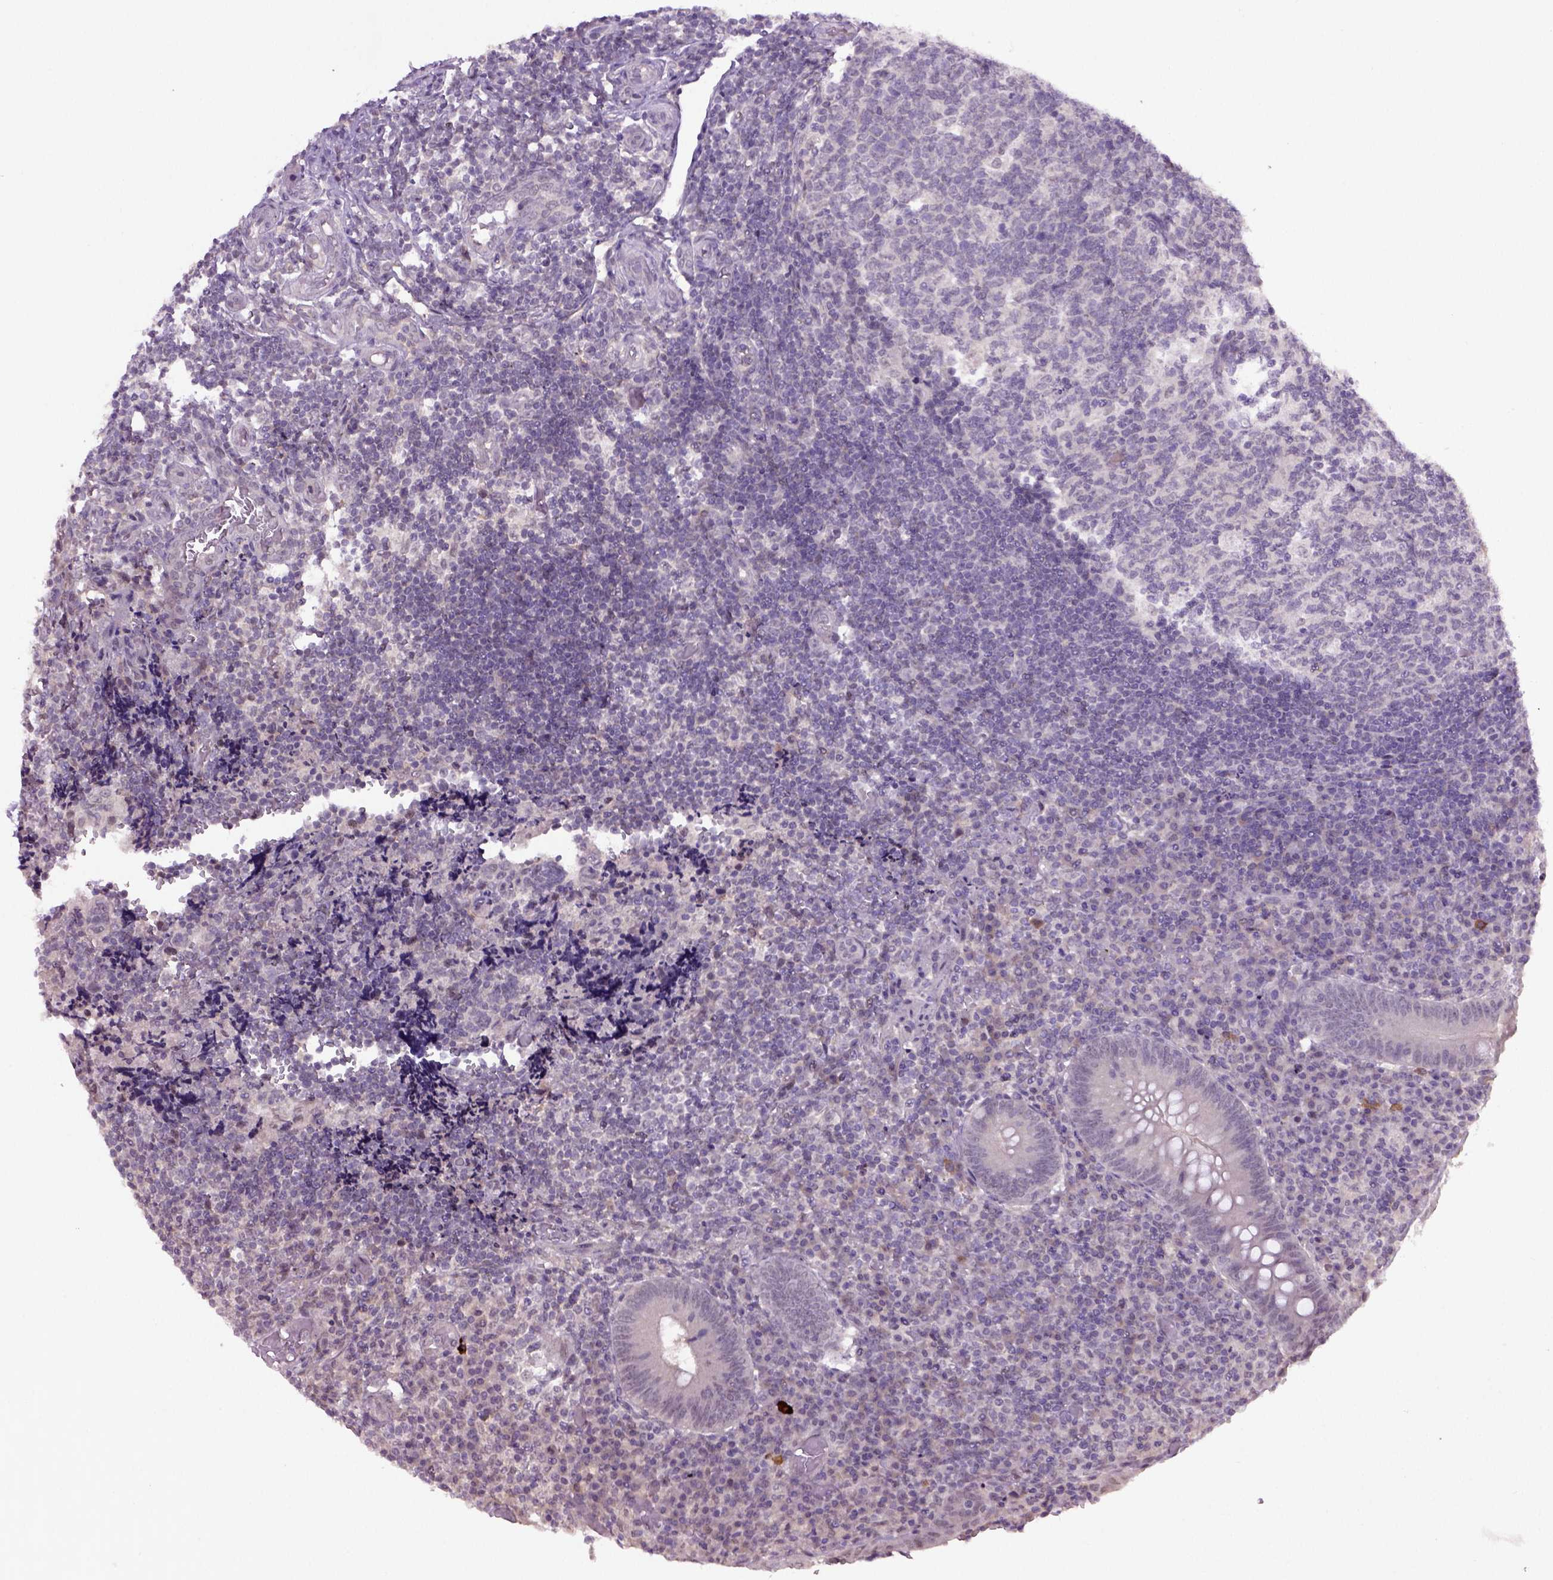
{"staining": {"intensity": "weak", "quantity": "25%-75%", "location": "cytoplasmic/membranous"}, "tissue": "appendix", "cell_type": "Glandular cells", "image_type": "normal", "snomed": [{"axis": "morphology", "description": "Normal tissue, NOS"}, {"axis": "topography", "description": "Appendix"}], "caption": "A low amount of weak cytoplasmic/membranous staining is seen in approximately 25%-75% of glandular cells in unremarkable appendix. The protein of interest is stained brown, and the nuclei are stained in blue (DAB IHC with brightfield microscopy, high magnification).", "gene": "RAB43", "patient": {"sex": "male", "age": 18}}